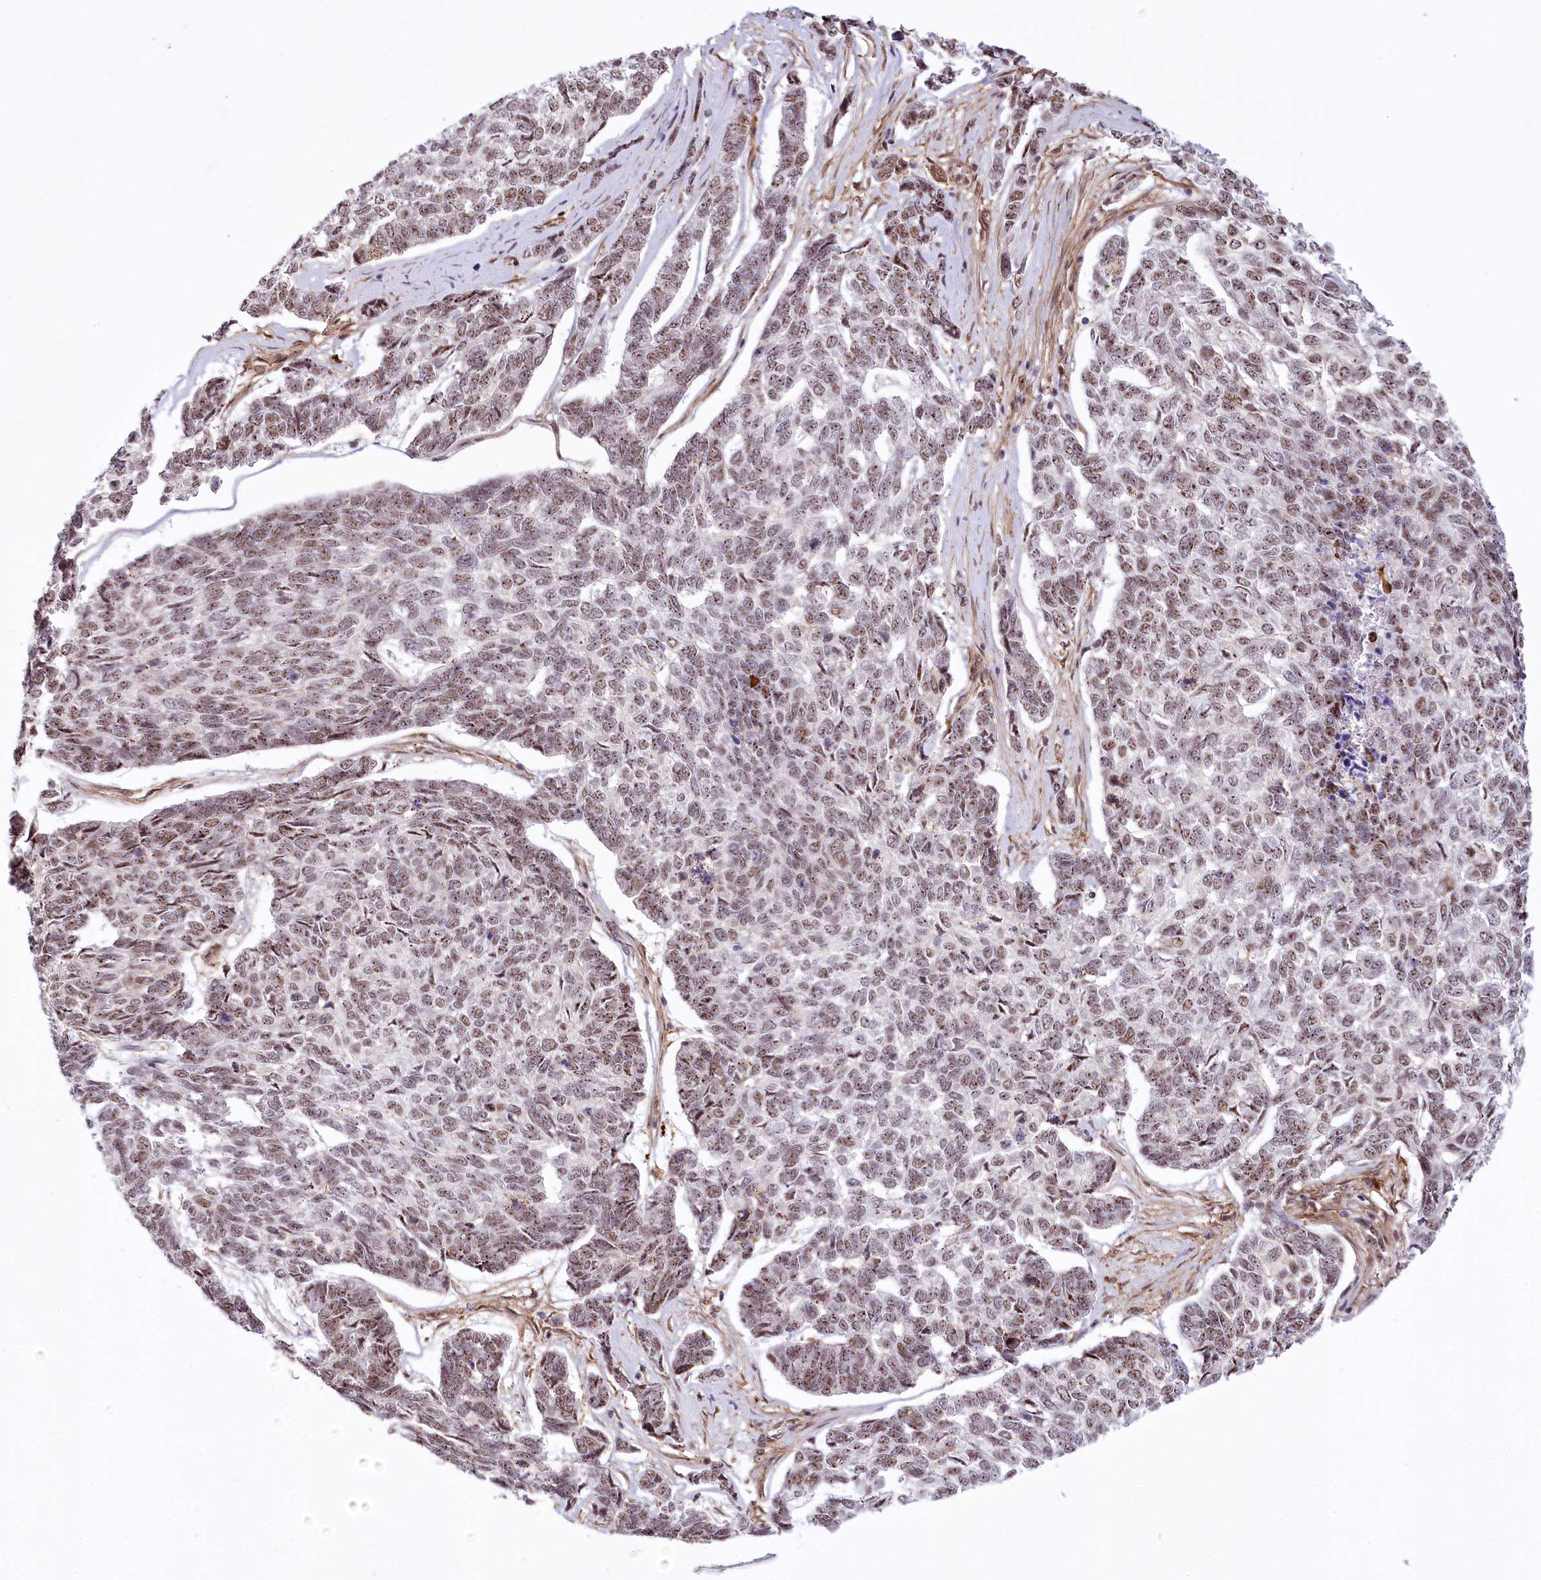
{"staining": {"intensity": "weak", "quantity": ">75%", "location": "nuclear"}, "tissue": "skin cancer", "cell_type": "Tumor cells", "image_type": "cancer", "snomed": [{"axis": "morphology", "description": "Basal cell carcinoma"}, {"axis": "topography", "description": "Skin"}], "caption": "Protein expression by IHC exhibits weak nuclear positivity in about >75% of tumor cells in skin cancer (basal cell carcinoma).", "gene": "TUBGCP2", "patient": {"sex": "female", "age": 65}}